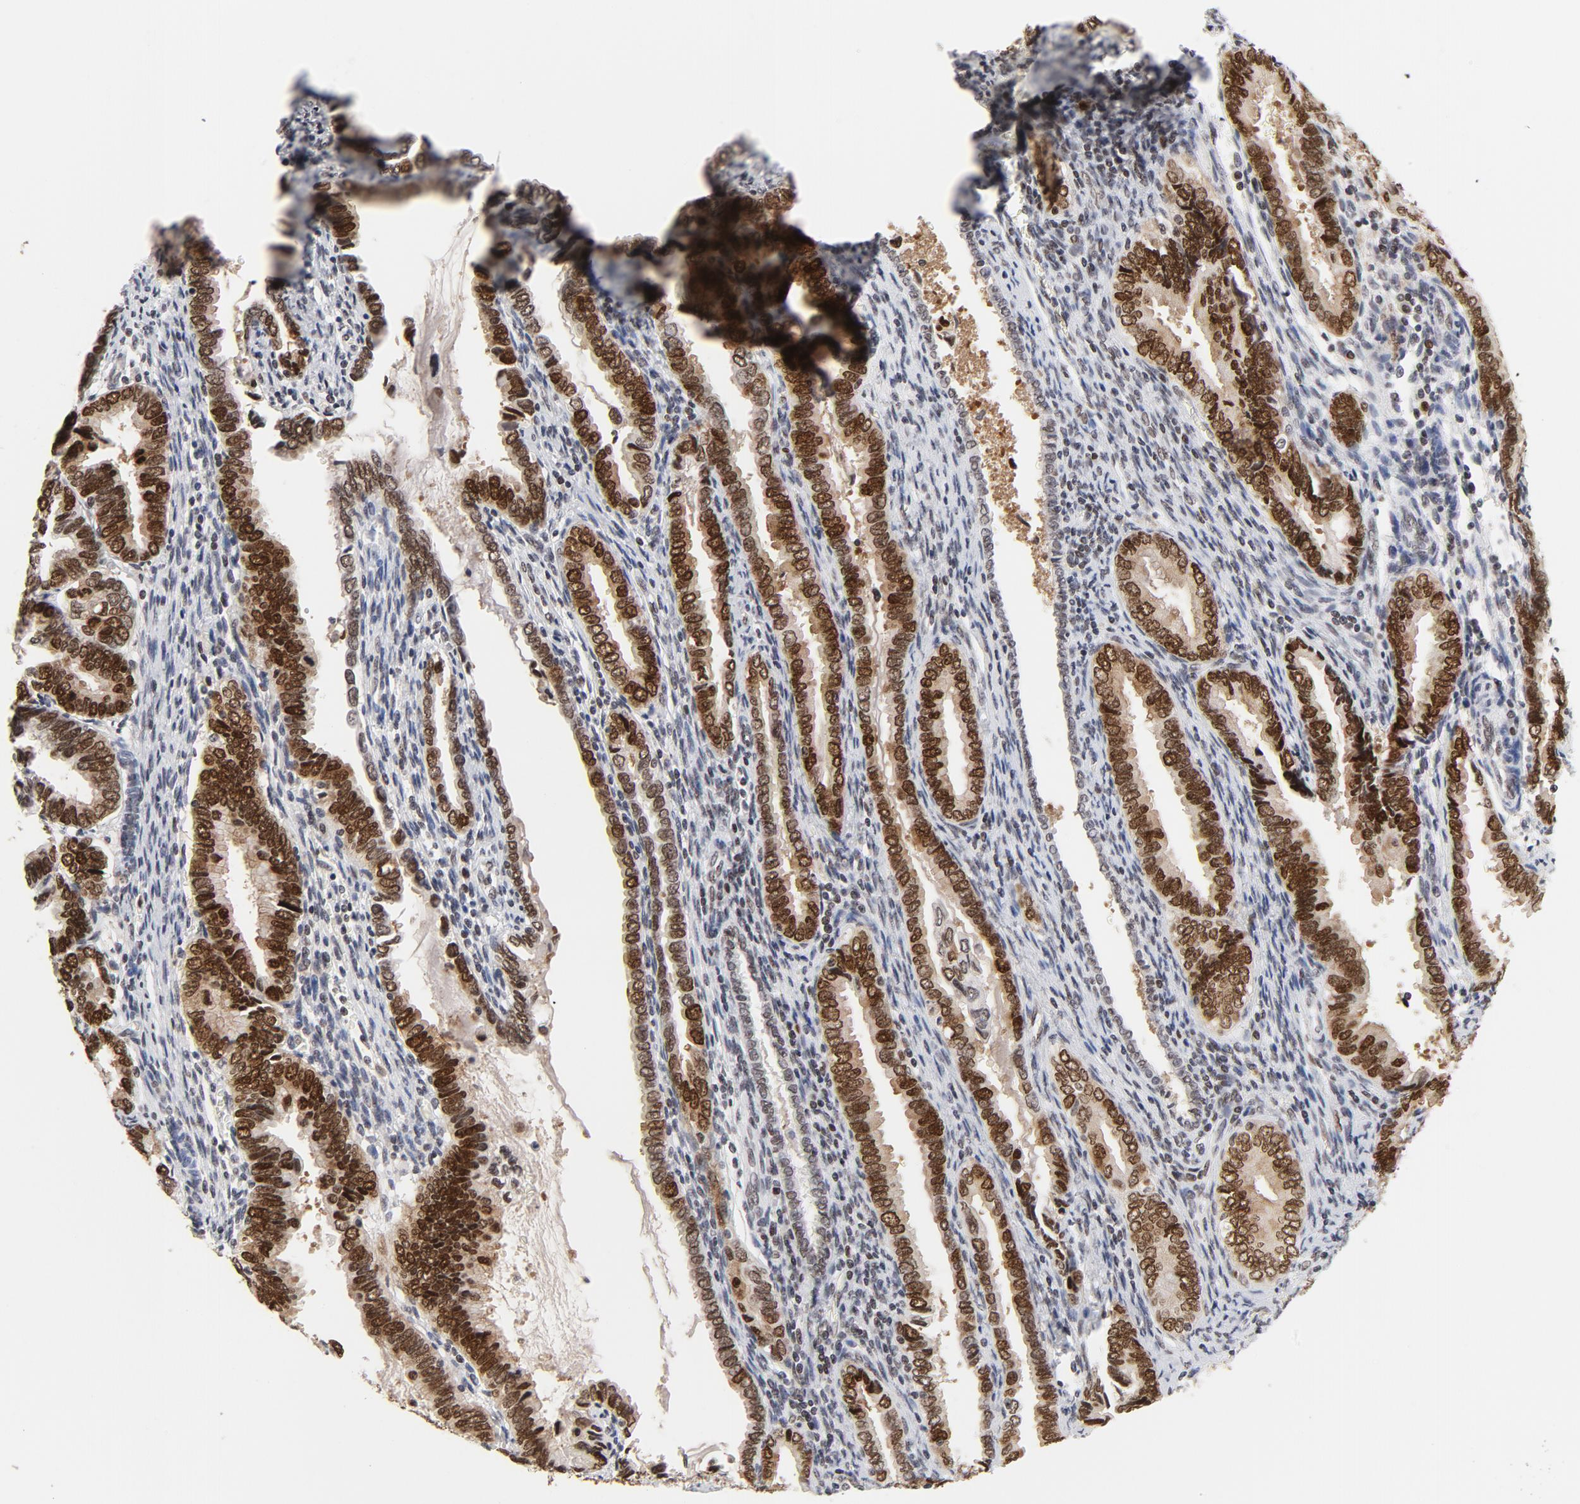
{"staining": {"intensity": "moderate", "quantity": ">75%", "location": "nuclear"}, "tissue": "cervical cancer", "cell_type": "Tumor cells", "image_type": "cancer", "snomed": [{"axis": "morphology", "description": "Adenocarcinoma, NOS"}, {"axis": "topography", "description": "Cervix"}], "caption": "Immunohistochemical staining of cervical cancer (adenocarcinoma) demonstrates medium levels of moderate nuclear protein staining in about >75% of tumor cells. (Stains: DAB in brown, nuclei in blue, Microscopy: brightfield microscopy at high magnification).", "gene": "RFC4", "patient": {"sex": "female", "age": 49}}